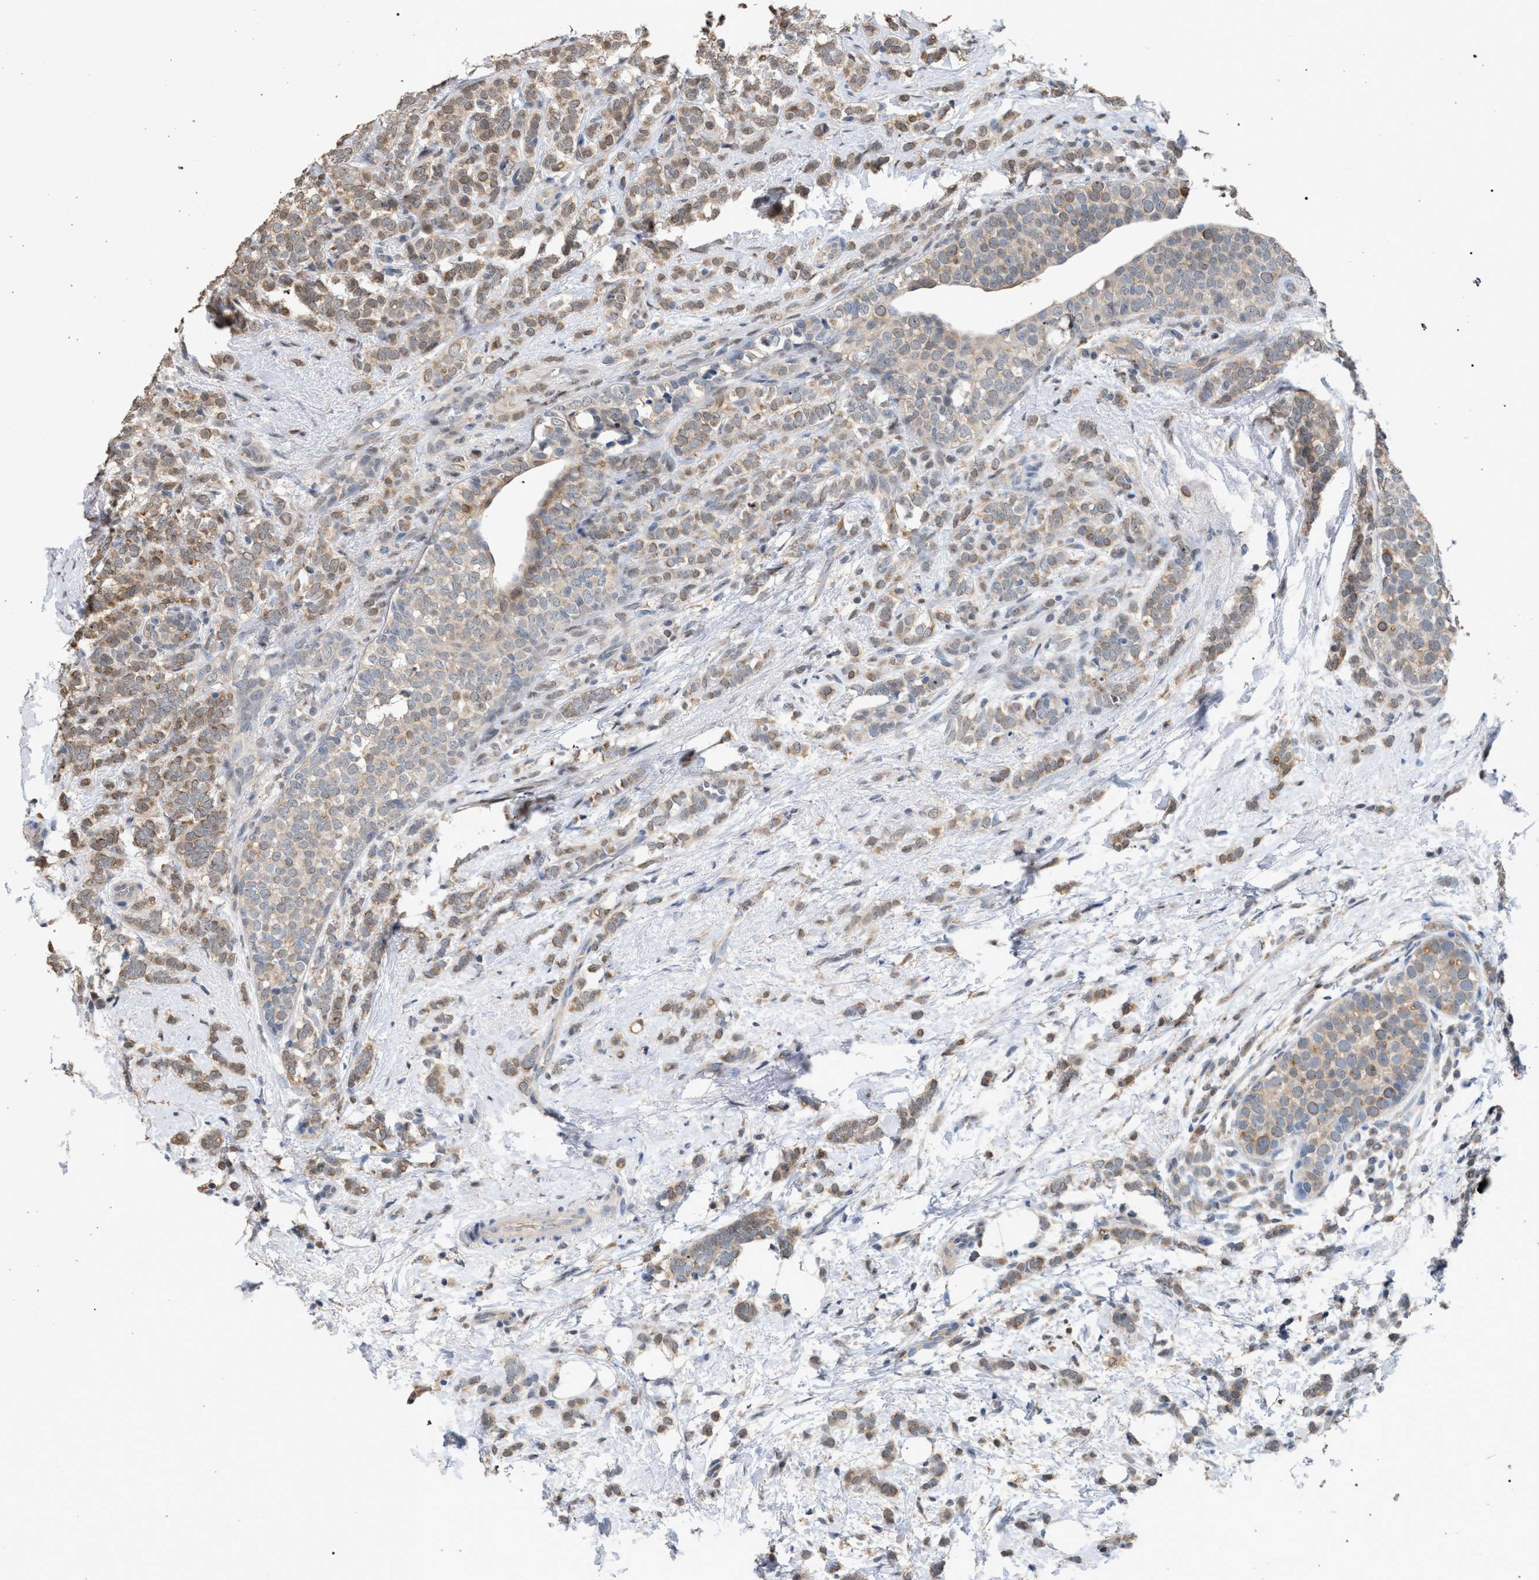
{"staining": {"intensity": "weak", "quantity": ">75%", "location": "cytoplasmic/membranous"}, "tissue": "breast cancer", "cell_type": "Tumor cells", "image_type": "cancer", "snomed": [{"axis": "morphology", "description": "Lobular carcinoma"}, {"axis": "topography", "description": "Breast"}], "caption": "An image of breast cancer stained for a protein exhibits weak cytoplasmic/membranous brown staining in tumor cells.", "gene": "TECPR1", "patient": {"sex": "female", "age": 50}}